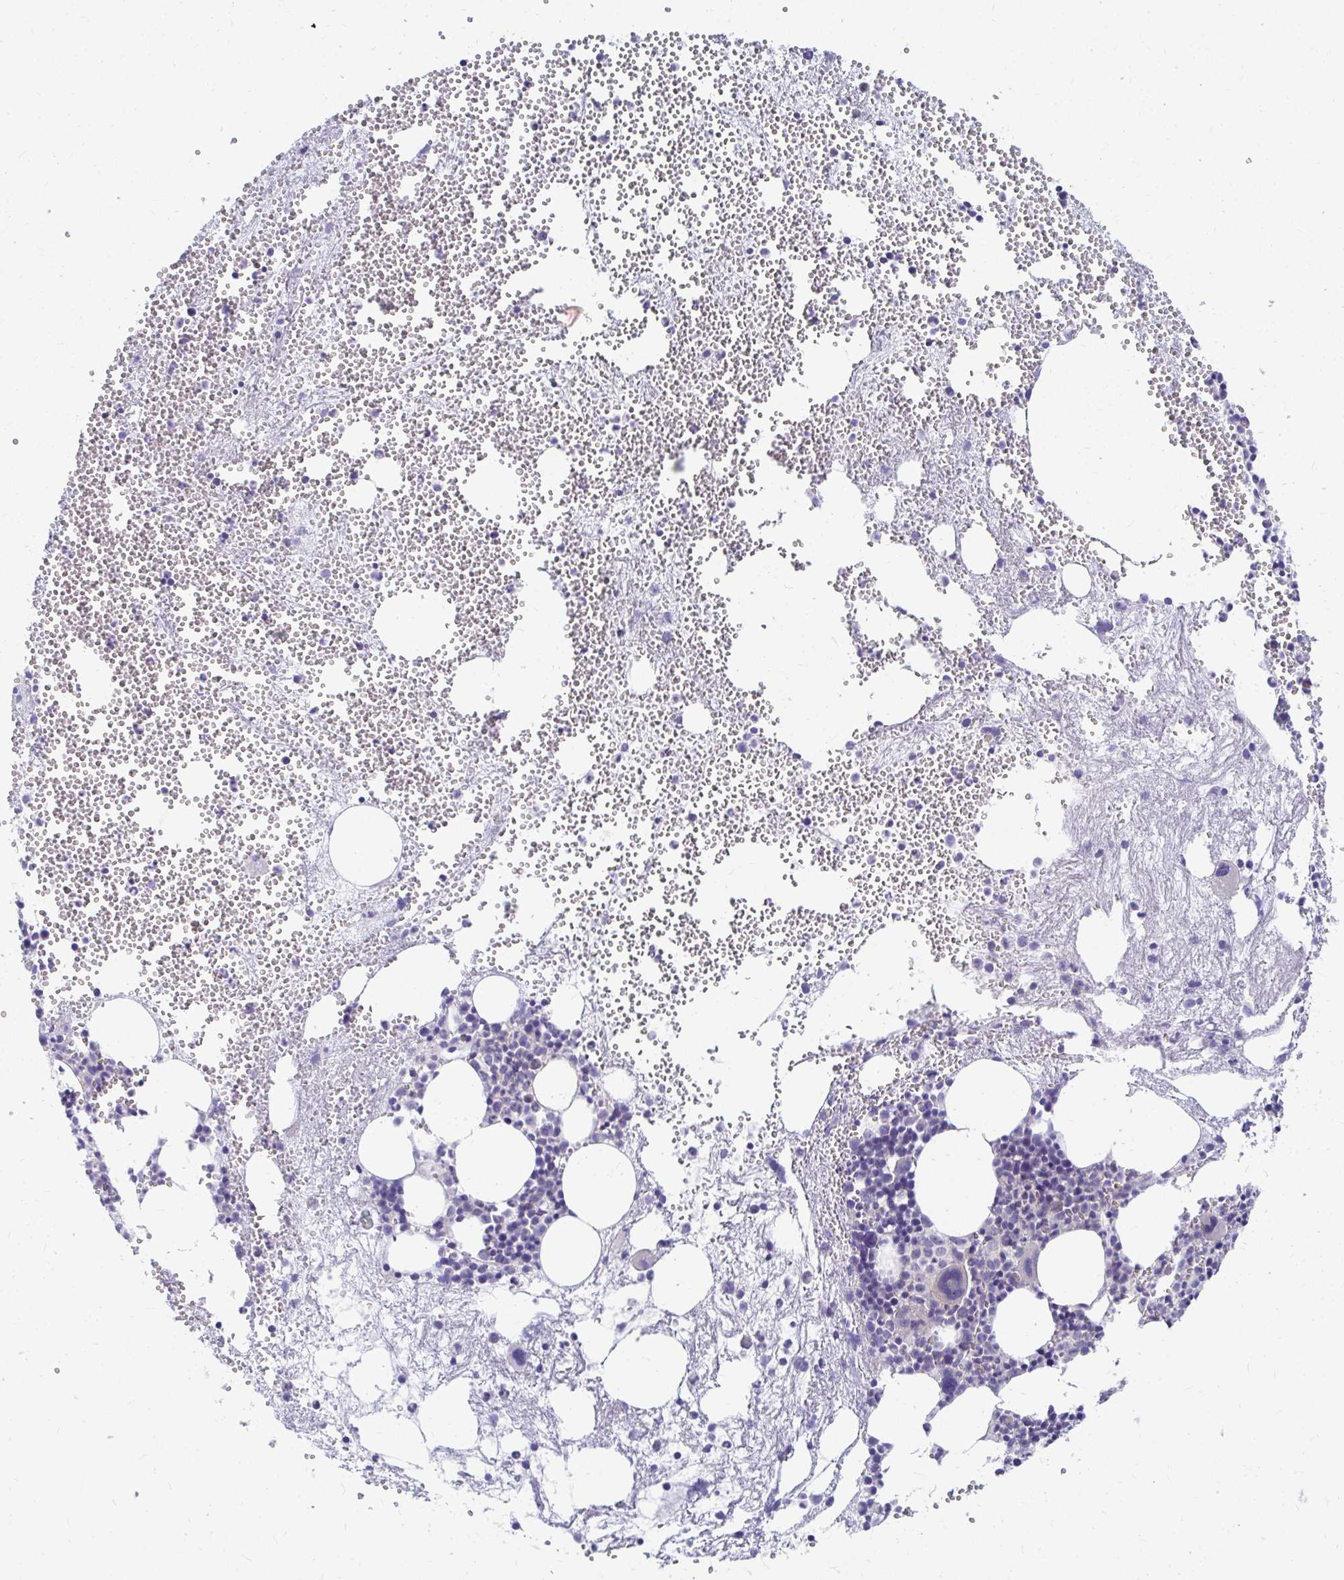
{"staining": {"intensity": "negative", "quantity": "none", "location": "none"}, "tissue": "bone marrow", "cell_type": "Hematopoietic cells", "image_type": "normal", "snomed": [{"axis": "morphology", "description": "Normal tissue, NOS"}, {"axis": "topography", "description": "Bone marrow"}], "caption": "The immunohistochemistry image has no significant positivity in hematopoietic cells of bone marrow. (DAB (3,3'-diaminobenzidine) IHC with hematoxylin counter stain).", "gene": "C19orf81", "patient": {"sex": "female", "age": 57}}